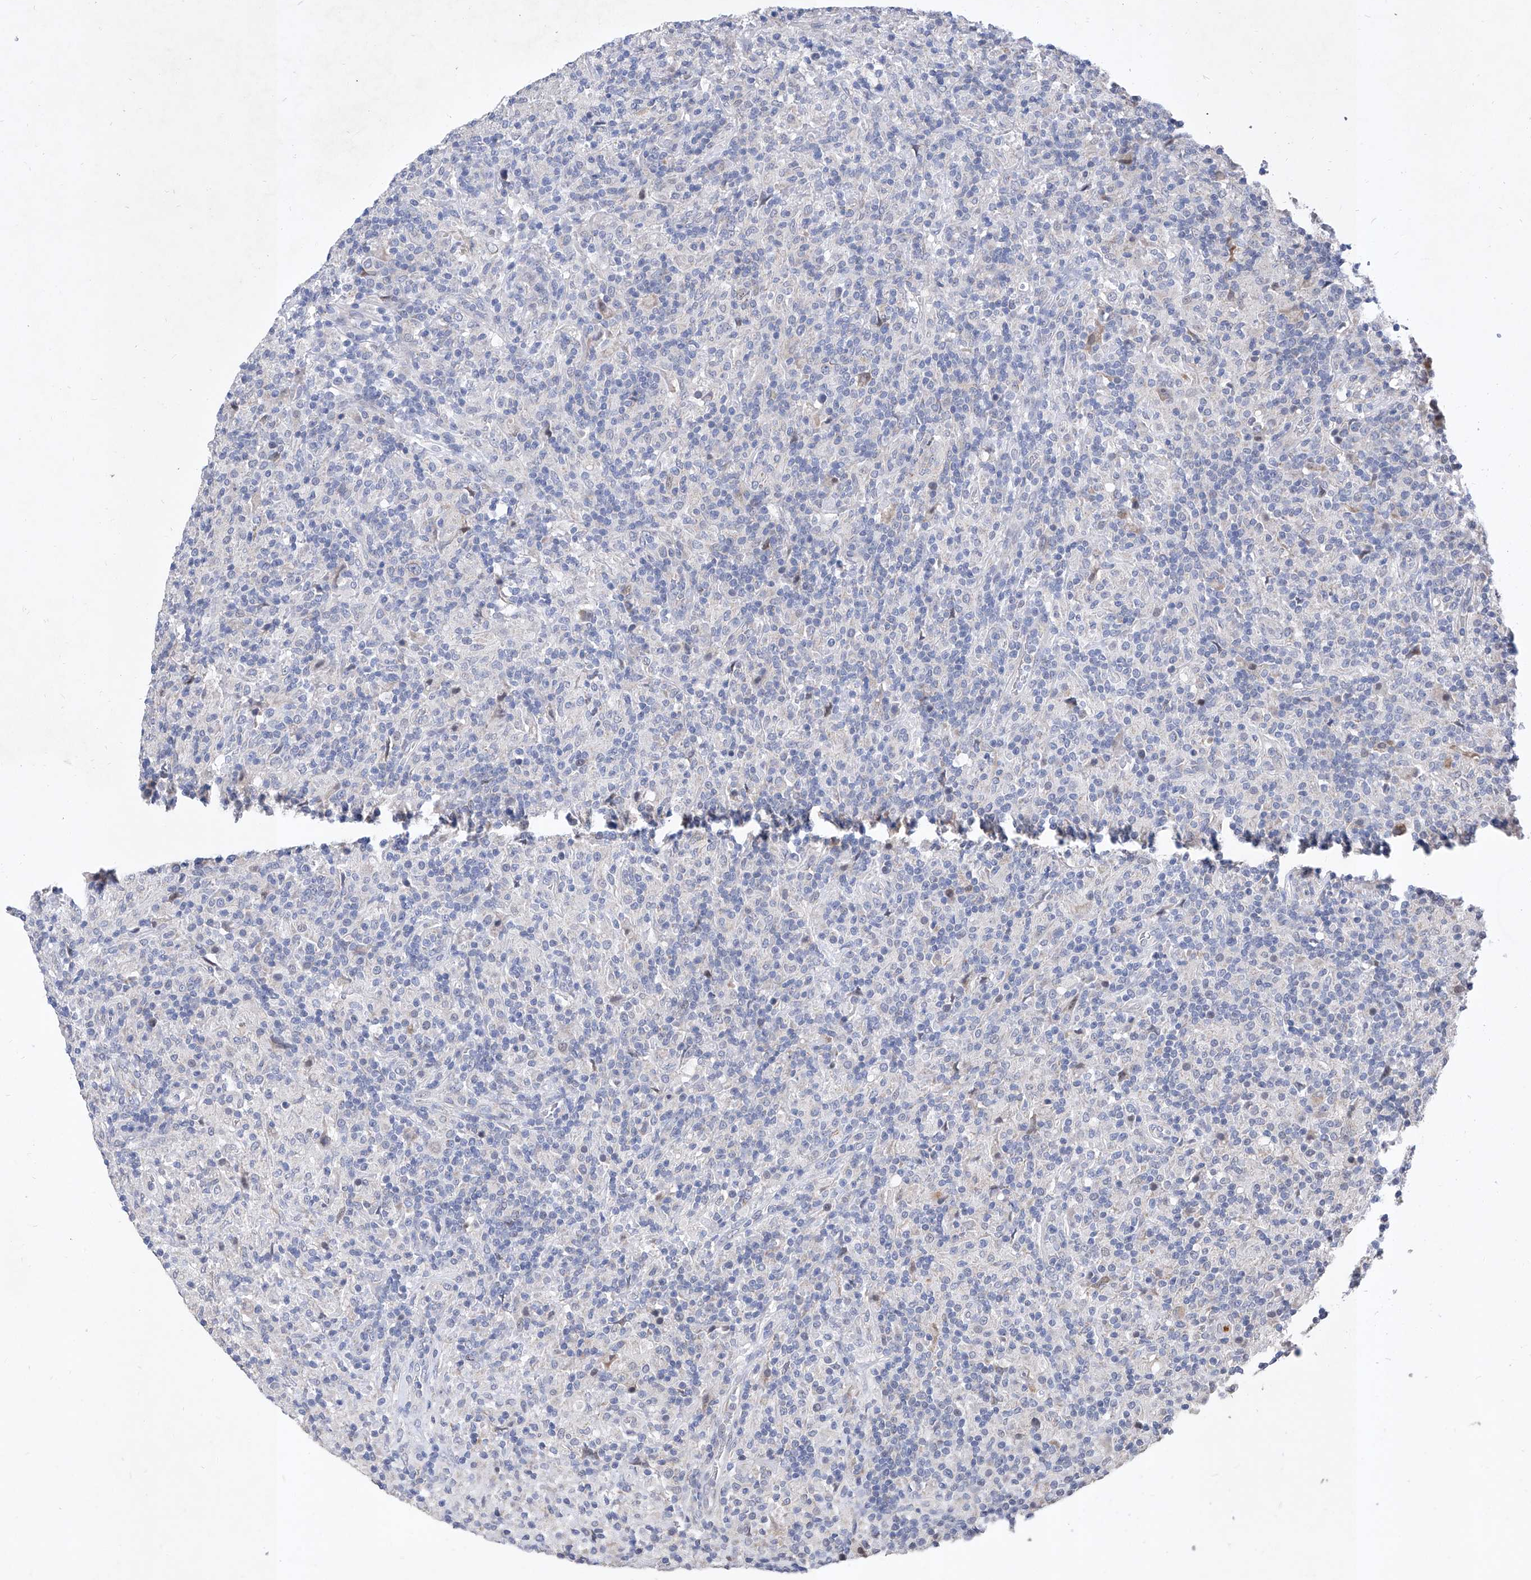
{"staining": {"intensity": "negative", "quantity": "none", "location": "none"}, "tissue": "lymphoma", "cell_type": "Tumor cells", "image_type": "cancer", "snomed": [{"axis": "morphology", "description": "Hodgkin's disease, NOS"}, {"axis": "topography", "description": "Lymph node"}], "caption": "Image shows no significant protein expression in tumor cells of Hodgkin's disease.", "gene": "MFSD4B", "patient": {"sex": "male", "age": 70}}